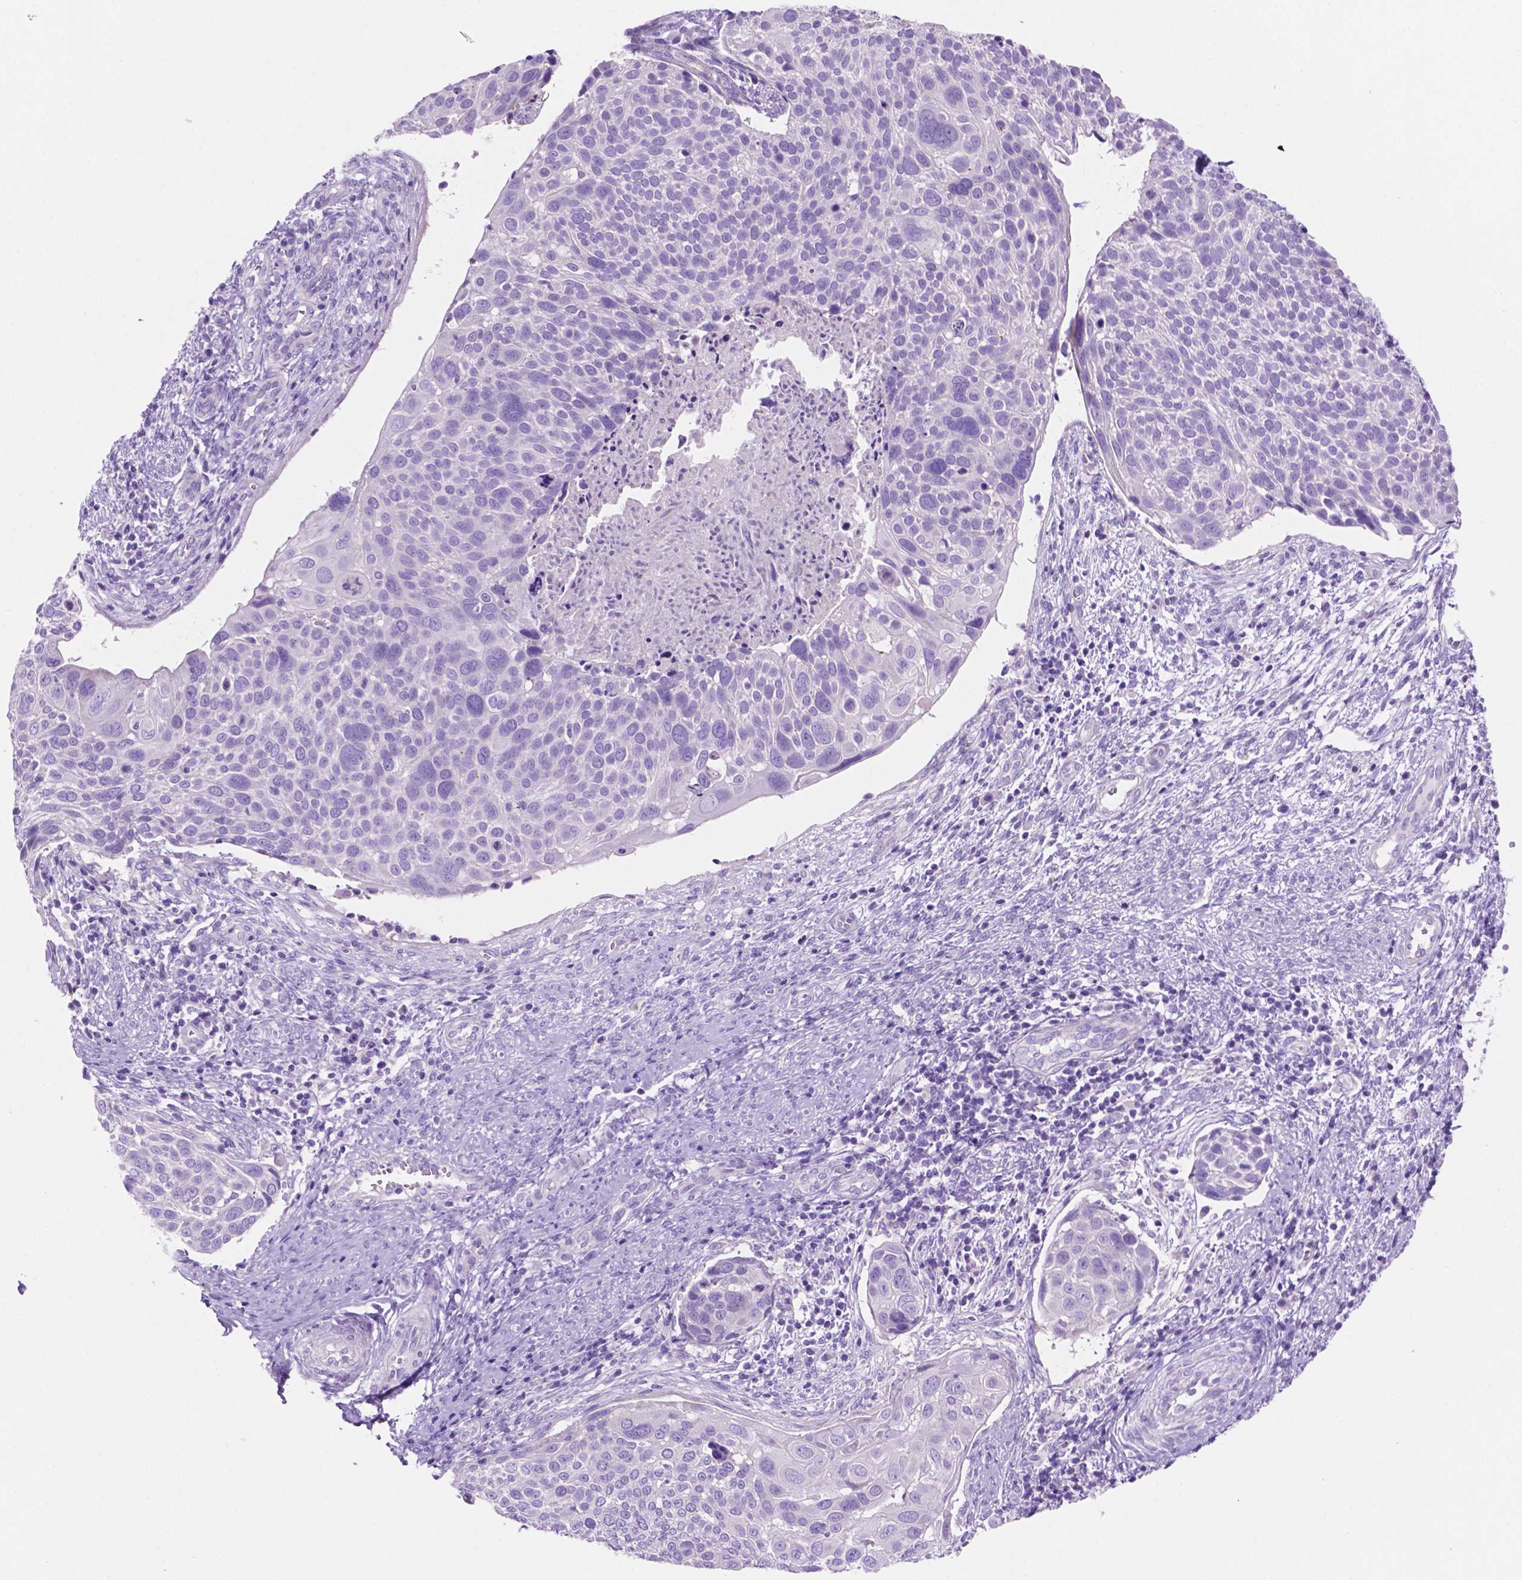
{"staining": {"intensity": "negative", "quantity": "none", "location": "none"}, "tissue": "cervical cancer", "cell_type": "Tumor cells", "image_type": "cancer", "snomed": [{"axis": "morphology", "description": "Squamous cell carcinoma, NOS"}, {"axis": "topography", "description": "Cervix"}], "caption": "This image is of cervical cancer (squamous cell carcinoma) stained with IHC to label a protein in brown with the nuclei are counter-stained blue. There is no positivity in tumor cells.", "gene": "IGFN1", "patient": {"sex": "female", "age": 39}}